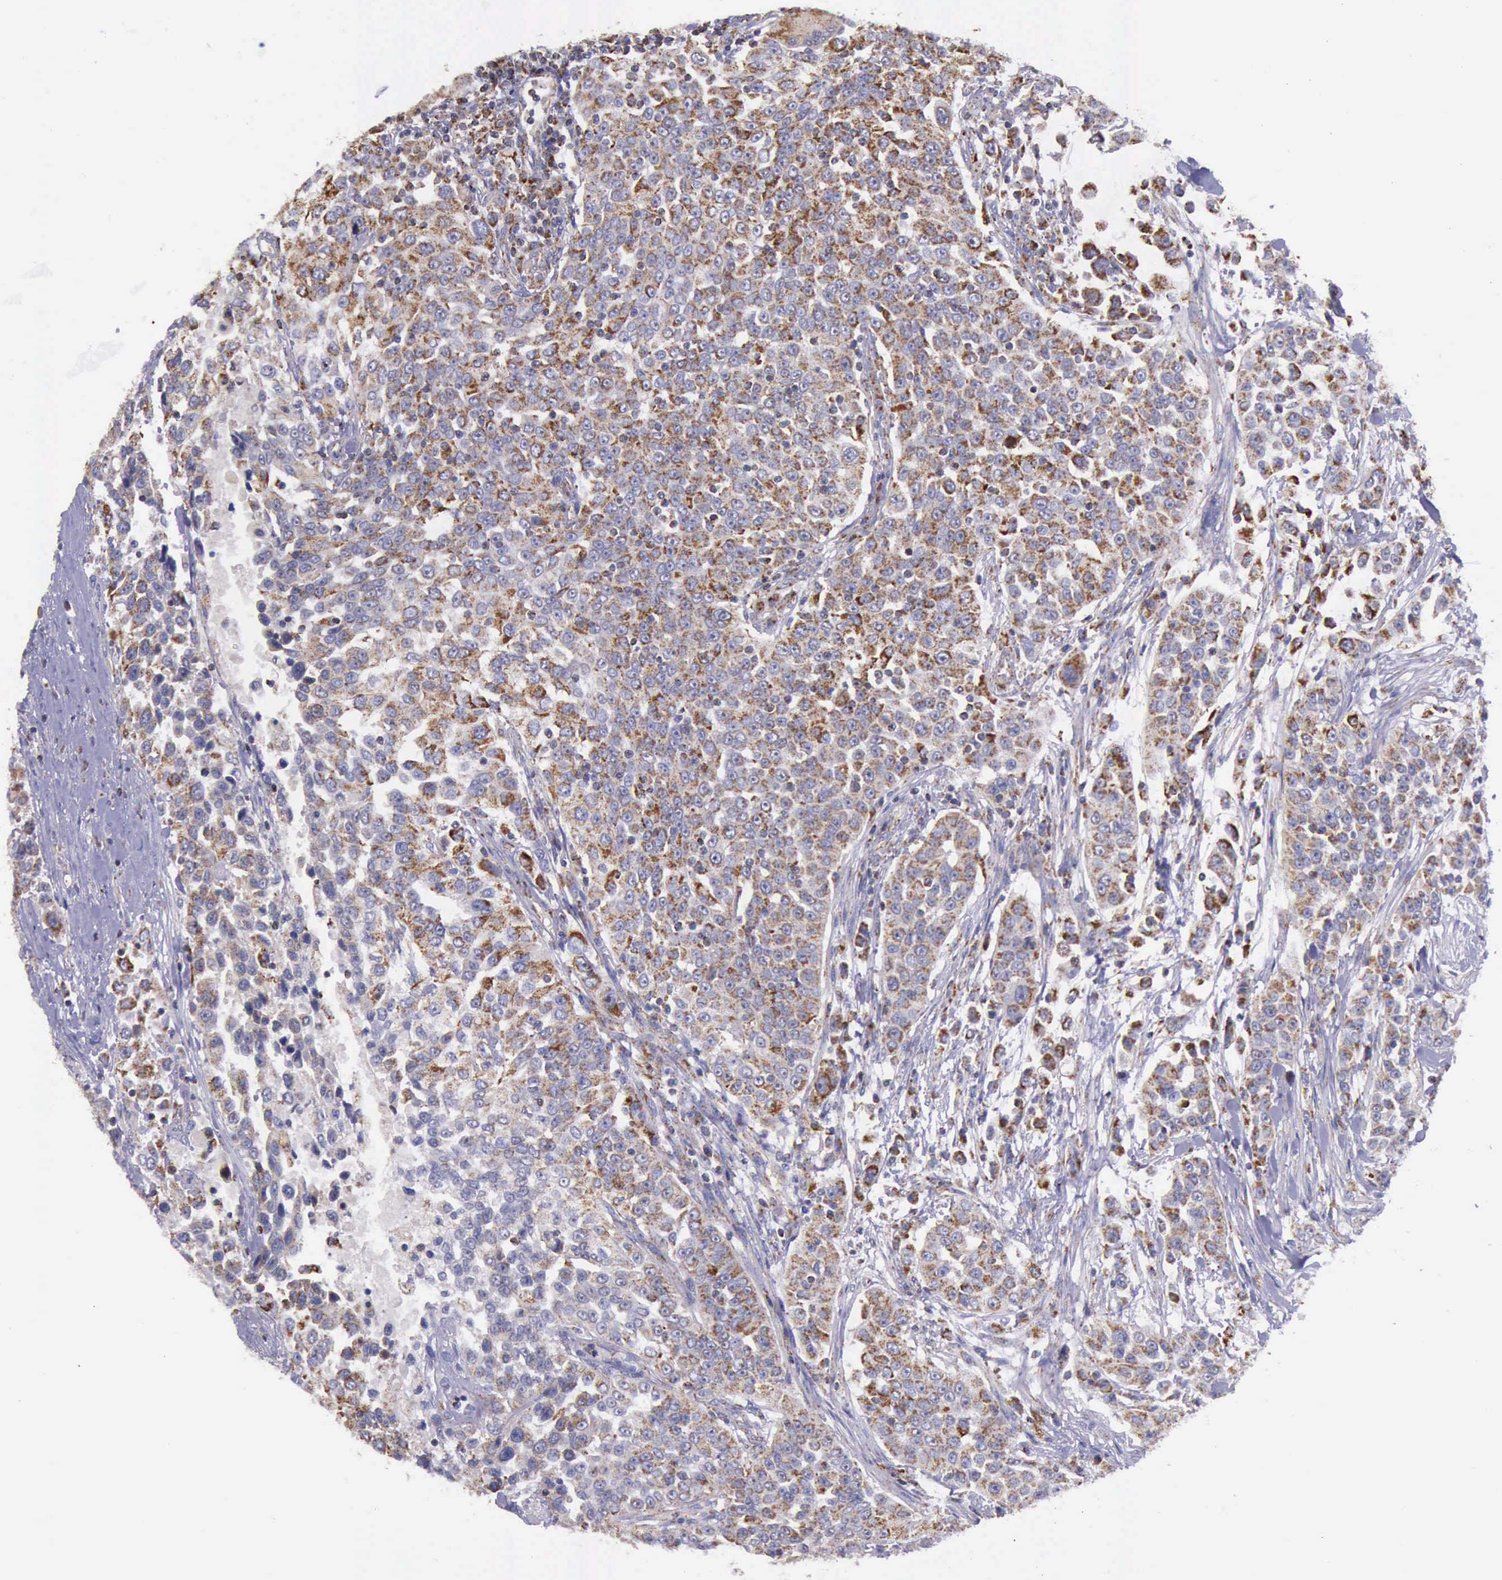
{"staining": {"intensity": "weak", "quantity": "25%-75%", "location": "cytoplasmic/membranous"}, "tissue": "urothelial cancer", "cell_type": "Tumor cells", "image_type": "cancer", "snomed": [{"axis": "morphology", "description": "Urothelial carcinoma, High grade"}, {"axis": "topography", "description": "Urinary bladder"}], "caption": "Tumor cells display weak cytoplasmic/membranous positivity in about 25%-75% of cells in urothelial carcinoma (high-grade).", "gene": "TXN2", "patient": {"sex": "female", "age": 80}}